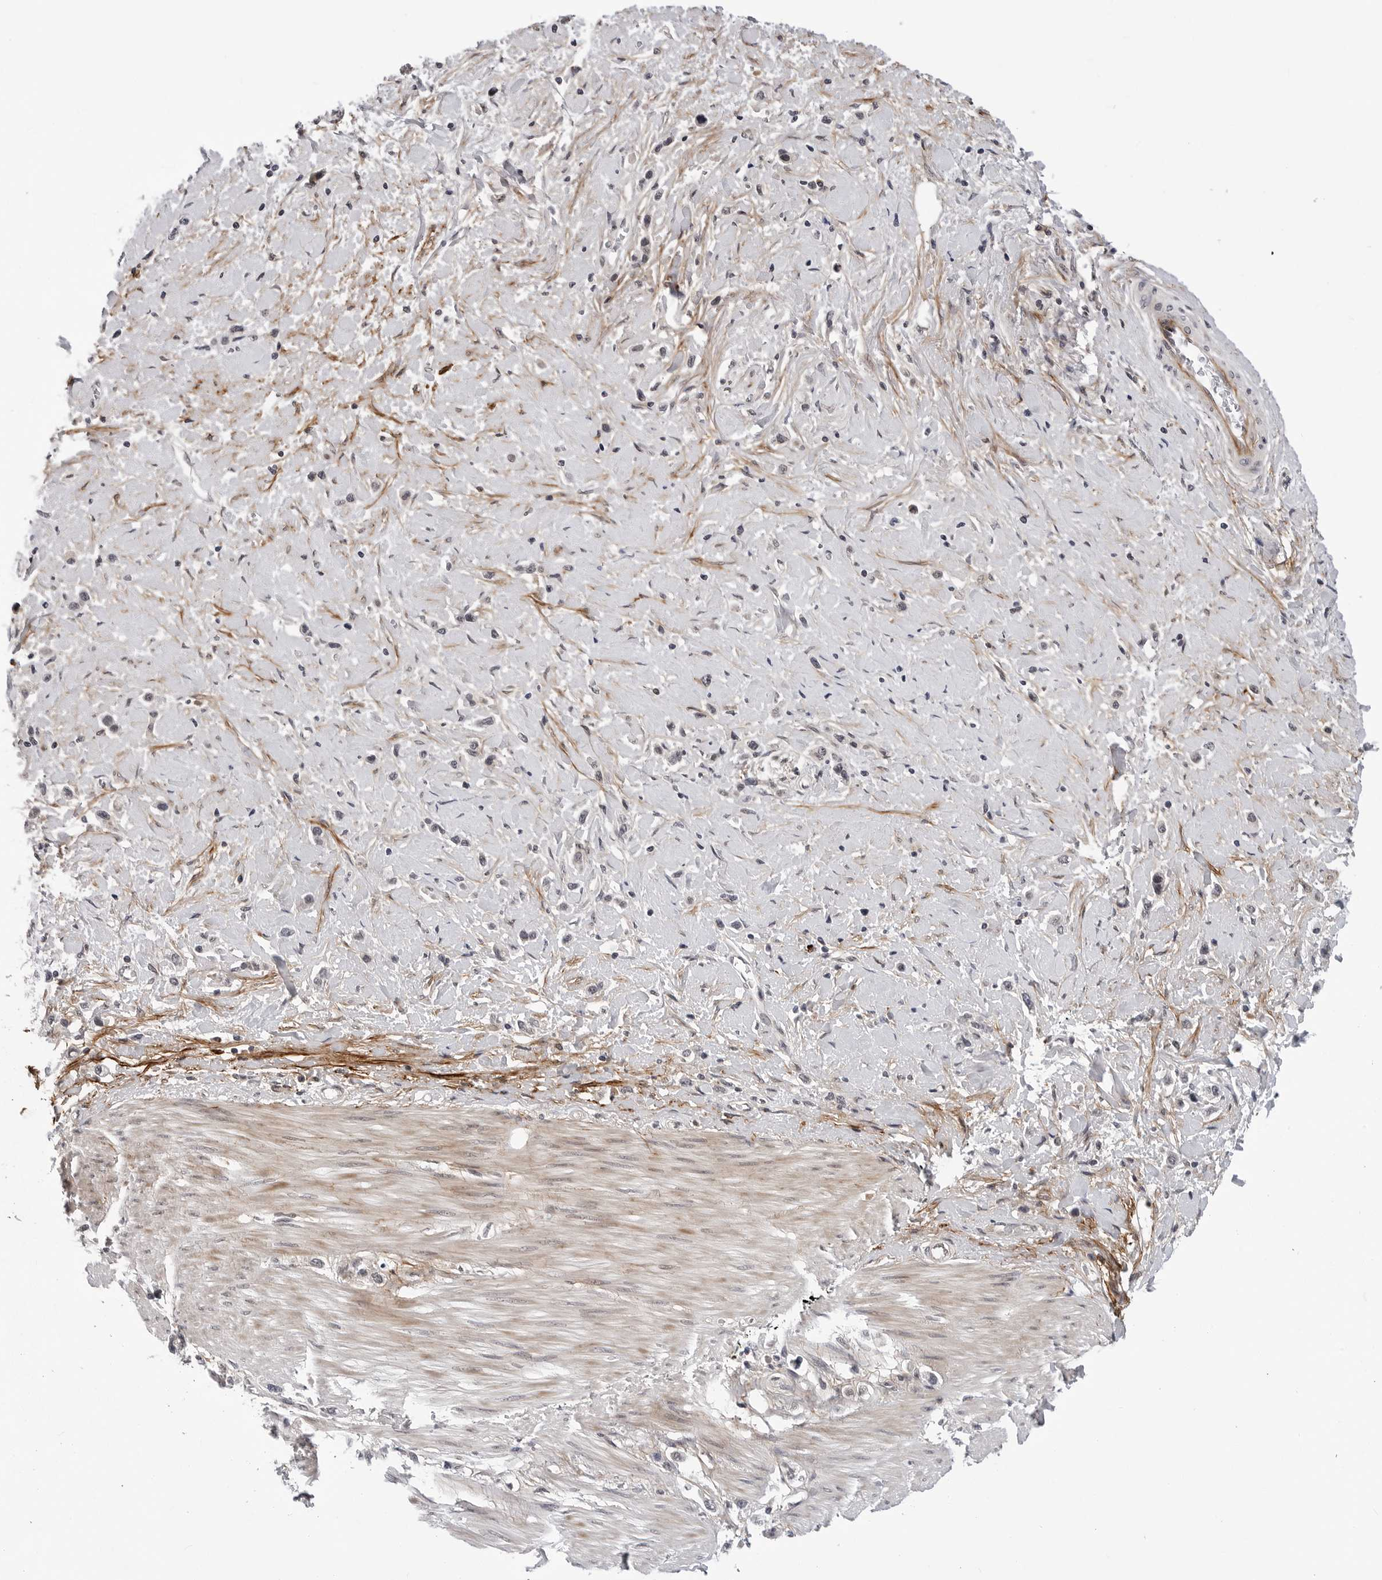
{"staining": {"intensity": "negative", "quantity": "none", "location": "none"}, "tissue": "stomach cancer", "cell_type": "Tumor cells", "image_type": "cancer", "snomed": [{"axis": "morphology", "description": "Adenocarcinoma, NOS"}, {"axis": "topography", "description": "Stomach"}], "caption": "Immunohistochemistry (IHC) of human stomach cancer shows no staining in tumor cells.", "gene": "KIAA1614", "patient": {"sex": "female", "age": 65}}